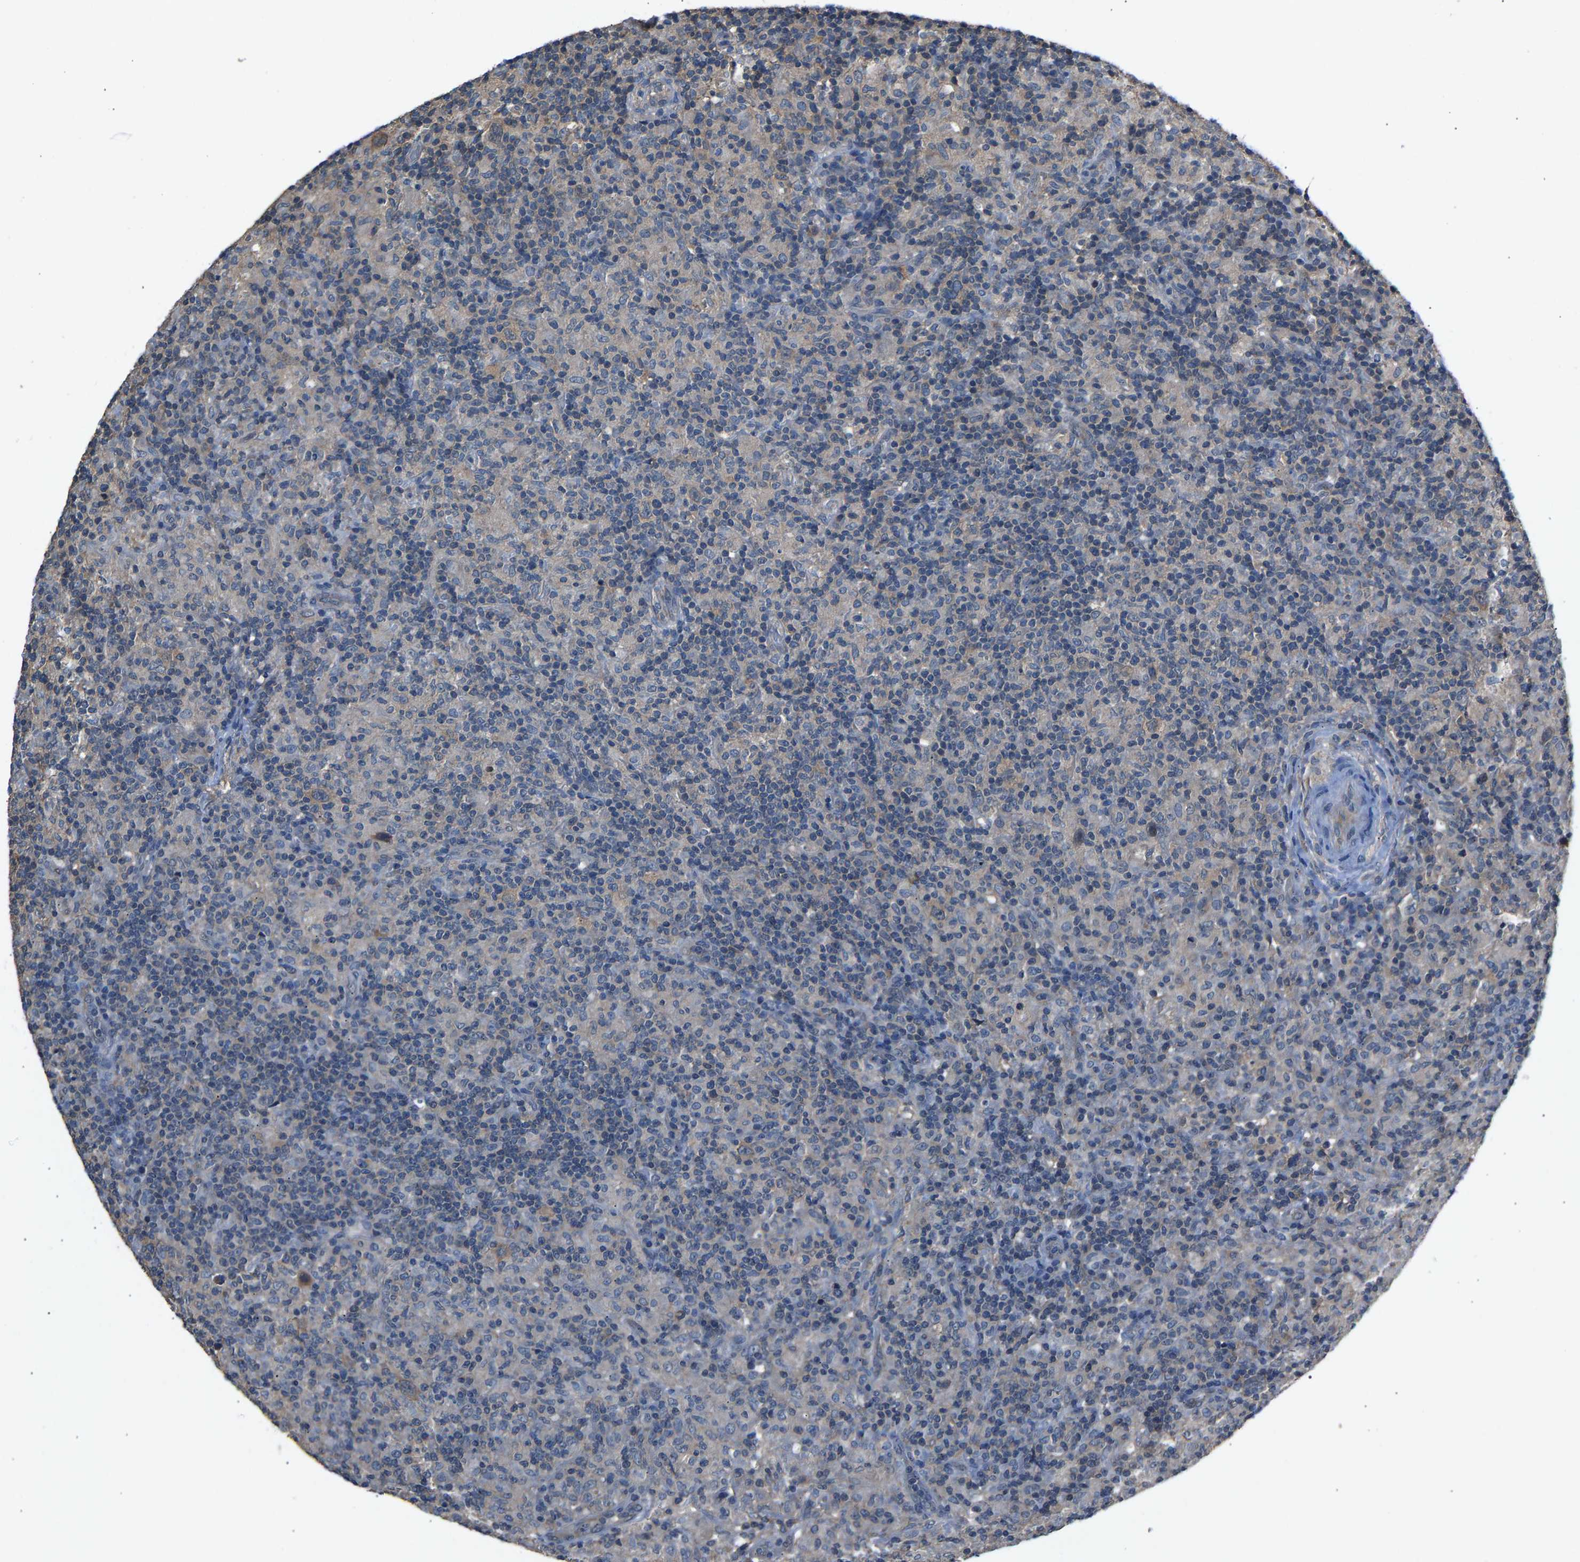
{"staining": {"intensity": "moderate", "quantity": "25%-75%", "location": "cytoplasmic/membranous"}, "tissue": "lymphoma", "cell_type": "Tumor cells", "image_type": "cancer", "snomed": [{"axis": "morphology", "description": "Hodgkin's disease, NOS"}, {"axis": "topography", "description": "Lymph node"}], "caption": "IHC of human lymphoma shows medium levels of moderate cytoplasmic/membranous expression in approximately 25%-75% of tumor cells.", "gene": "ABCC9", "patient": {"sex": "male", "age": 70}}